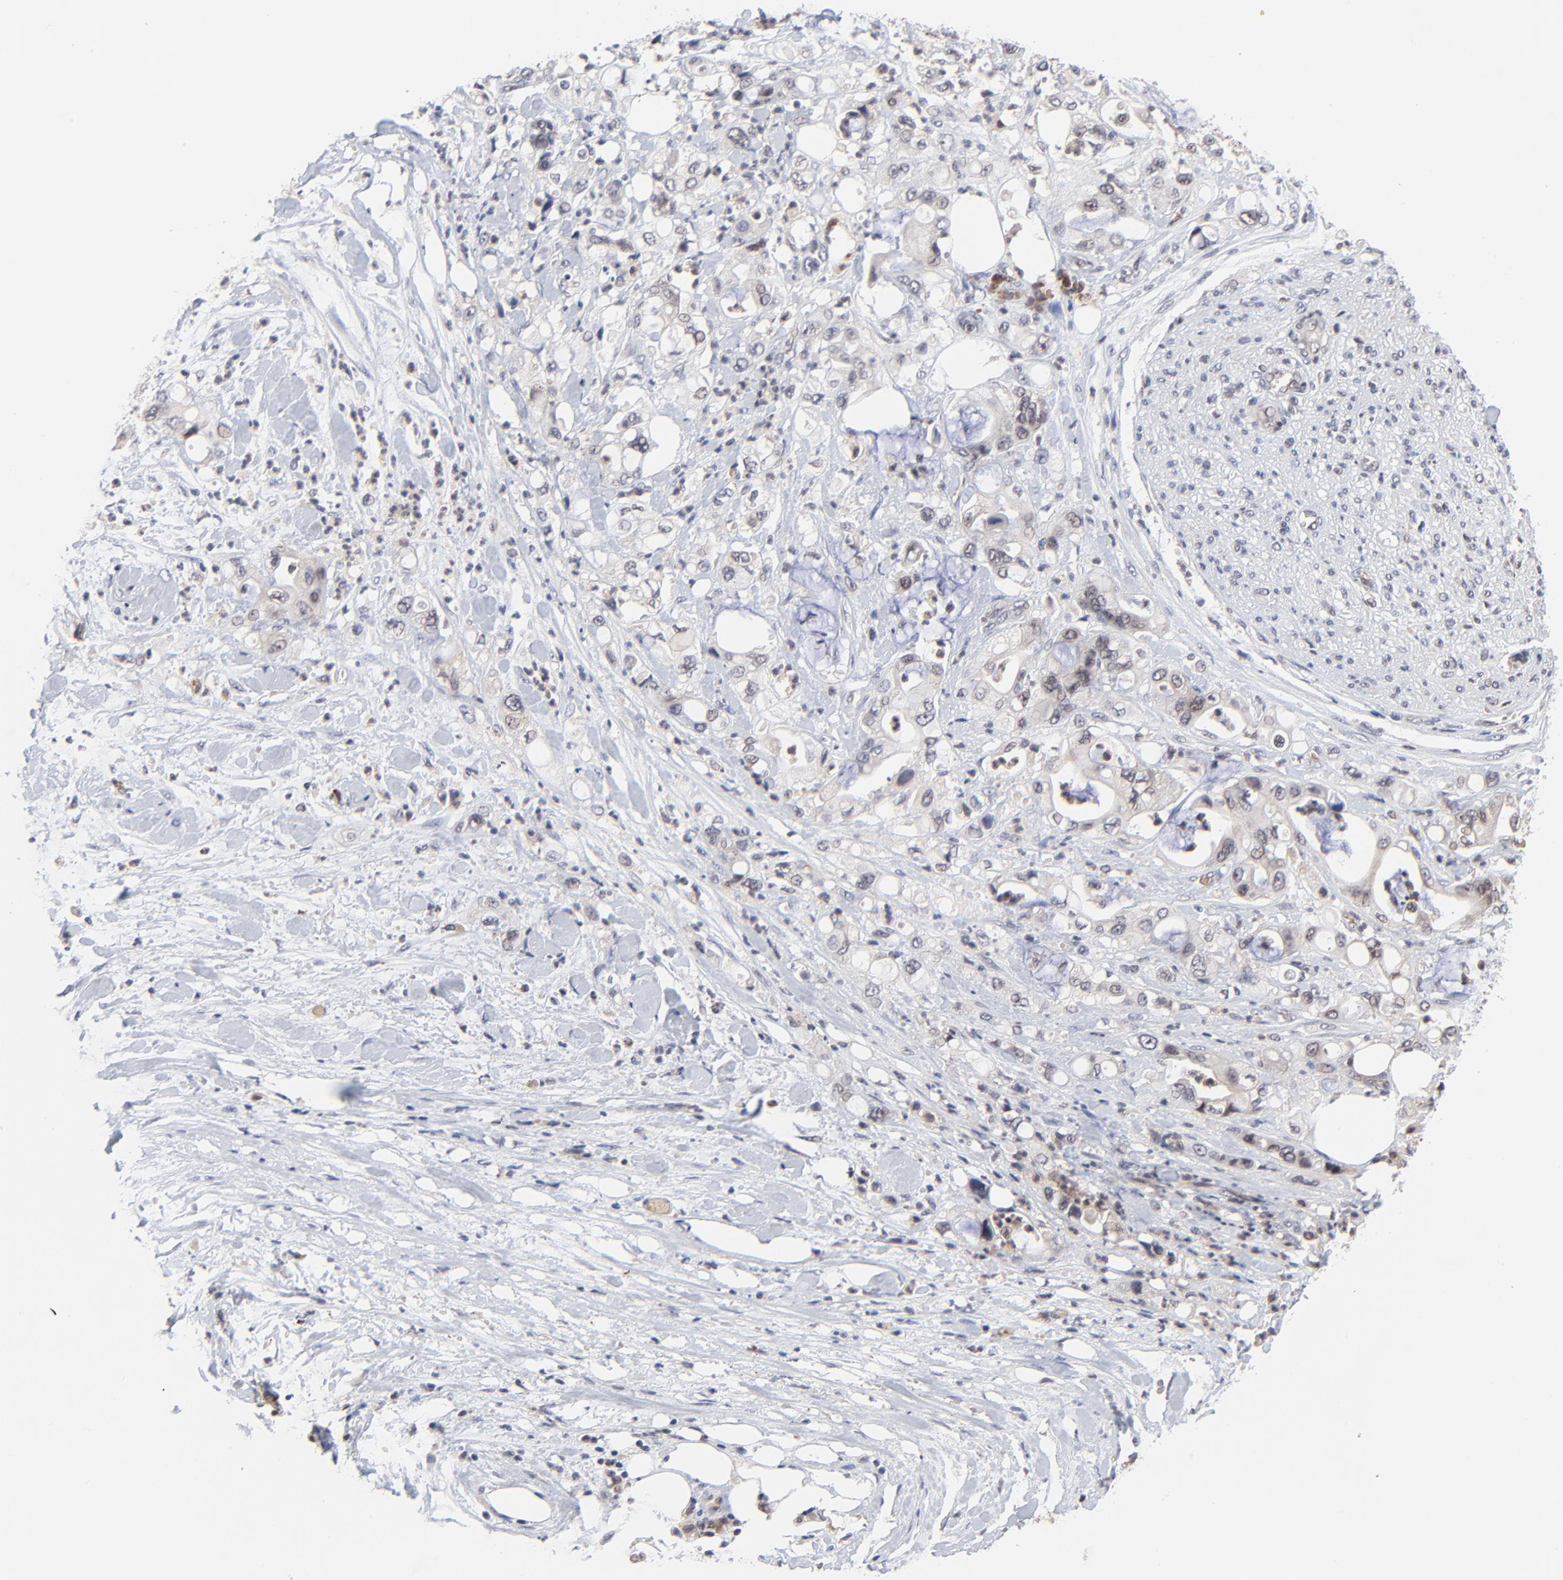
{"staining": {"intensity": "negative", "quantity": "none", "location": "none"}, "tissue": "pancreatic cancer", "cell_type": "Tumor cells", "image_type": "cancer", "snomed": [{"axis": "morphology", "description": "Adenocarcinoma, NOS"}, {"axis": "topography", "description": "Pancreas"}], "caption": "Tumor cells are negative for protein expression in human pancreatic adenocarcinoma.", "gene": "CASP10", "patient": {"sex": "male", "age": 70}}